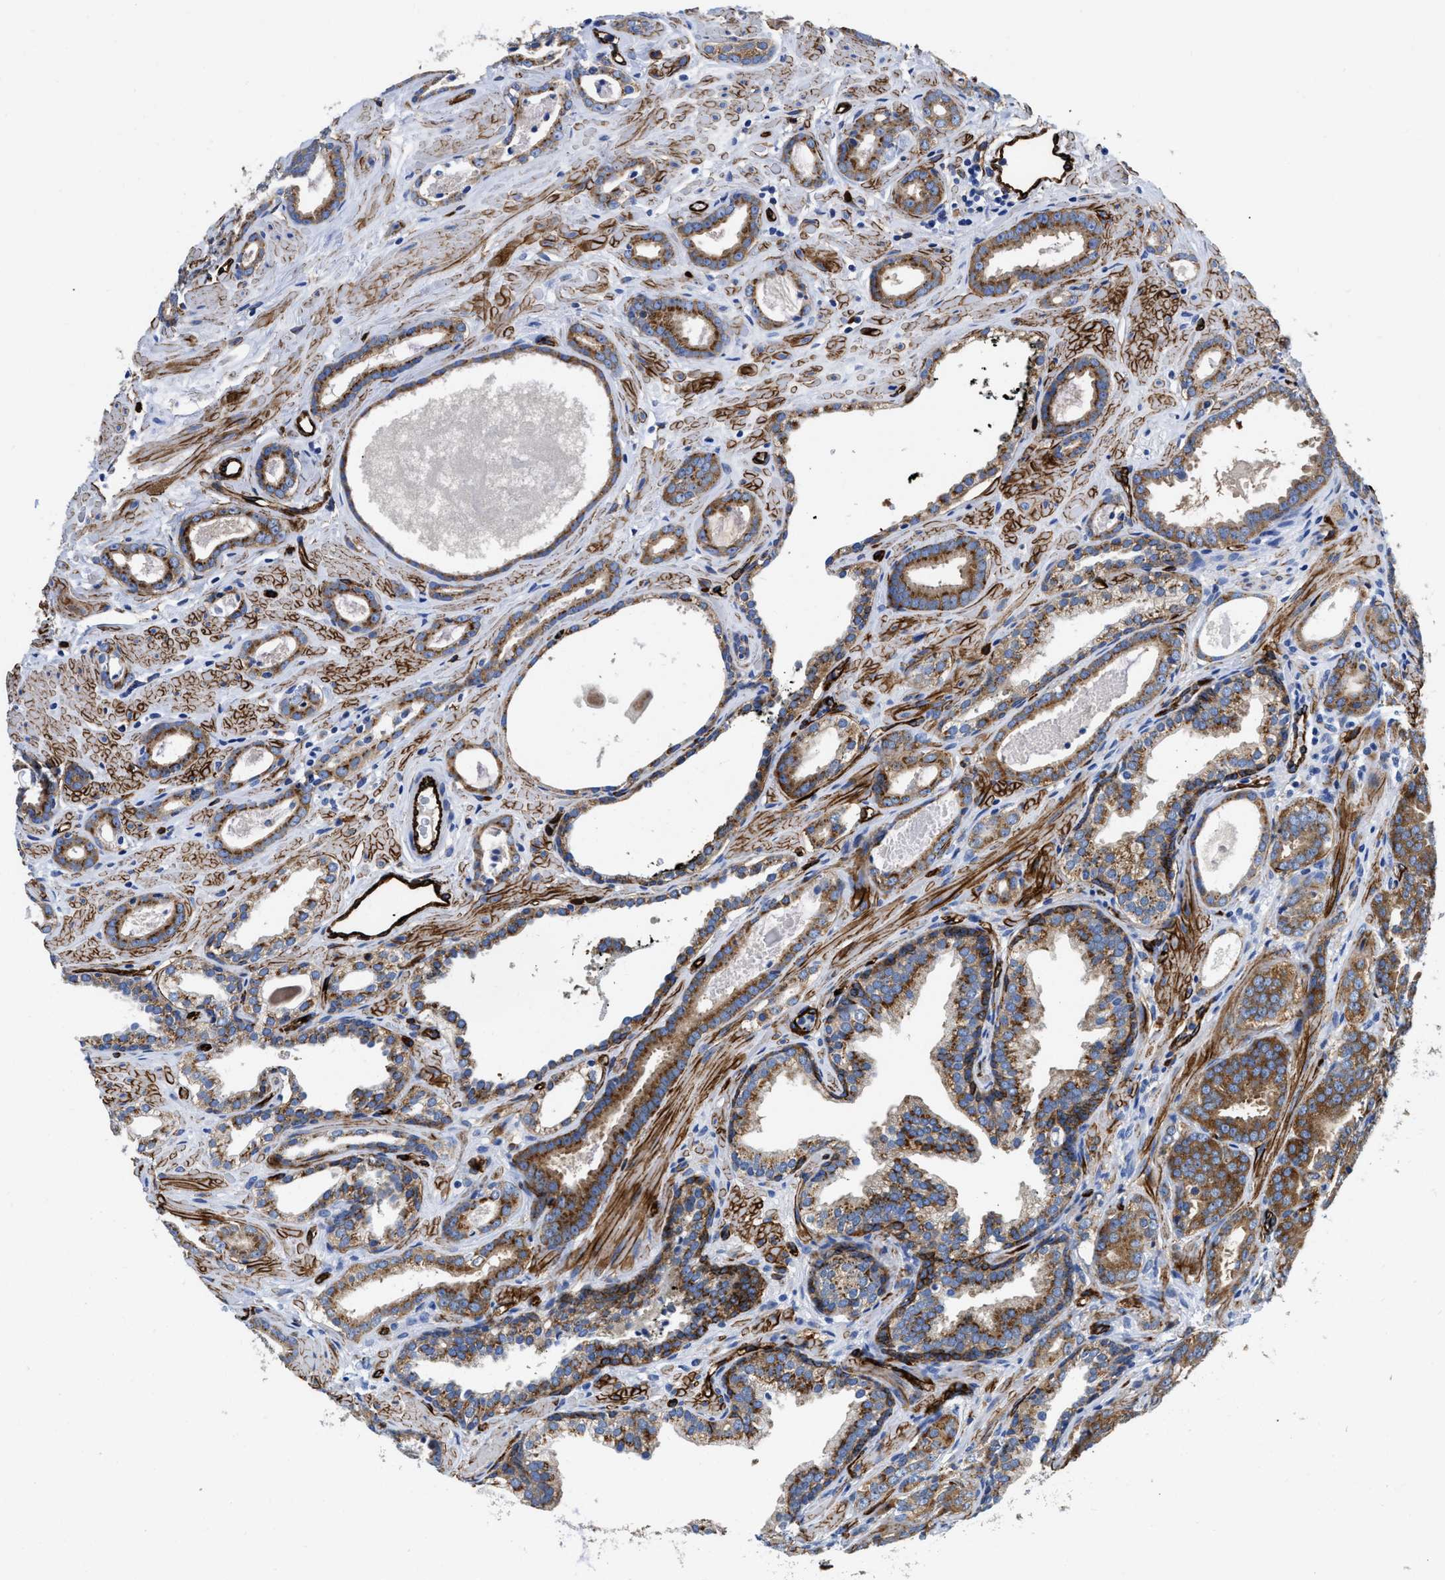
{"staining": {"intensity": "moderate", "quantity": ">75%", "location": "cytoplasmic/membranous"}, "tissue": "prostate cancer", "cell_type": "Tumor cells", "image_type": "cancer", "snomed": [{"axis": "morphology", "description": "Adenocarcinoma, Low grade"}, {"axis": "topography", "description": "Prostate"}], "caption": "Adenocarcinoma (low-grade) (prostate) tissue exhibits moderate cytoplasmic/membranous staining in approximately >75% of tumor cells, visualized by immunohistochemistry.", "gene": "TVP23B", "patient": {"sex": "male", "age": 57}}